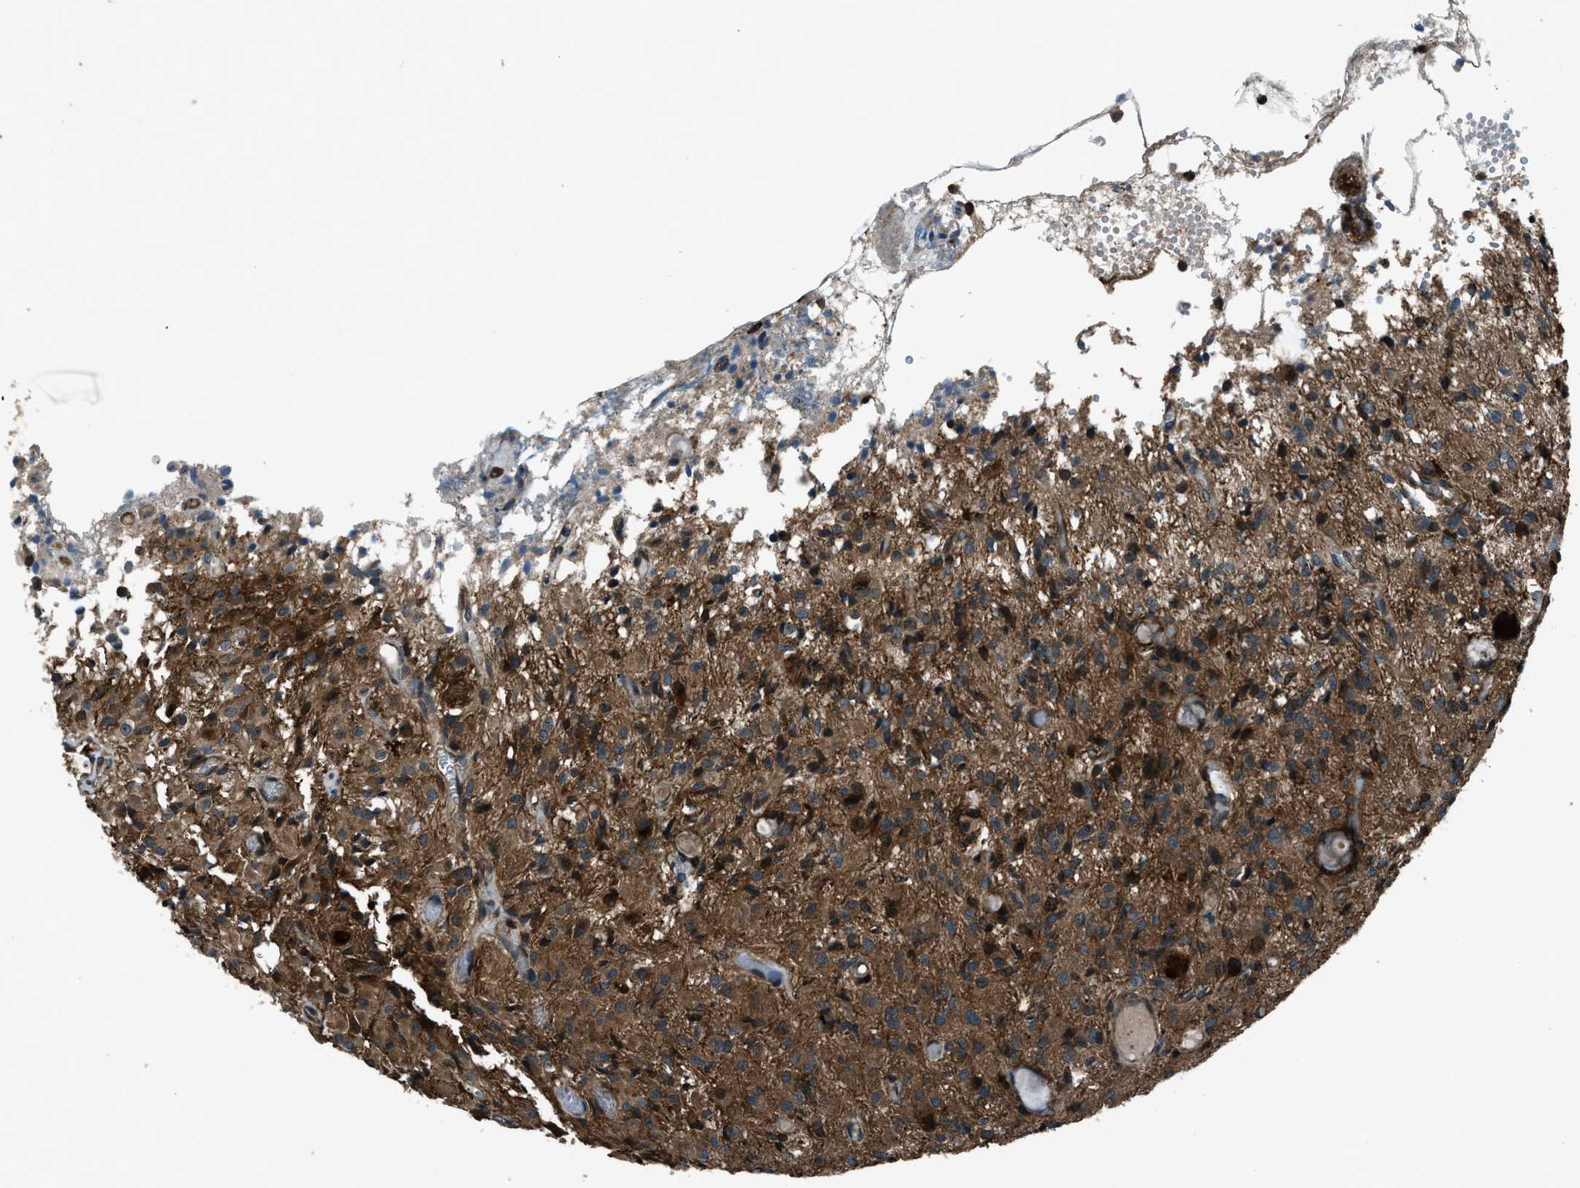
{"staining": {"intensity": "moderate", "quantity": ">75%", "location": "cytoplasmic/membranous"}, "tissue": "glioma", "cell_type": "Tumor cells", "image_type": "cancer", "snomed": [{"axis": "morphology", "description": "Glioma, malignant, High grade"}, {"axis": "topography", "description": "Brain"}], "caption": "Glioma tissue exhibits moderate cytoplasmic/membranous staining in approximately >75% of tumor cells, visualized by immunohistochemistry. Immunohistochemistry (ihc) stains the protein in brown and the nuclei are stained blue.", "gene": "SNX30", "patient": {"sex": "female", "age": 59}}